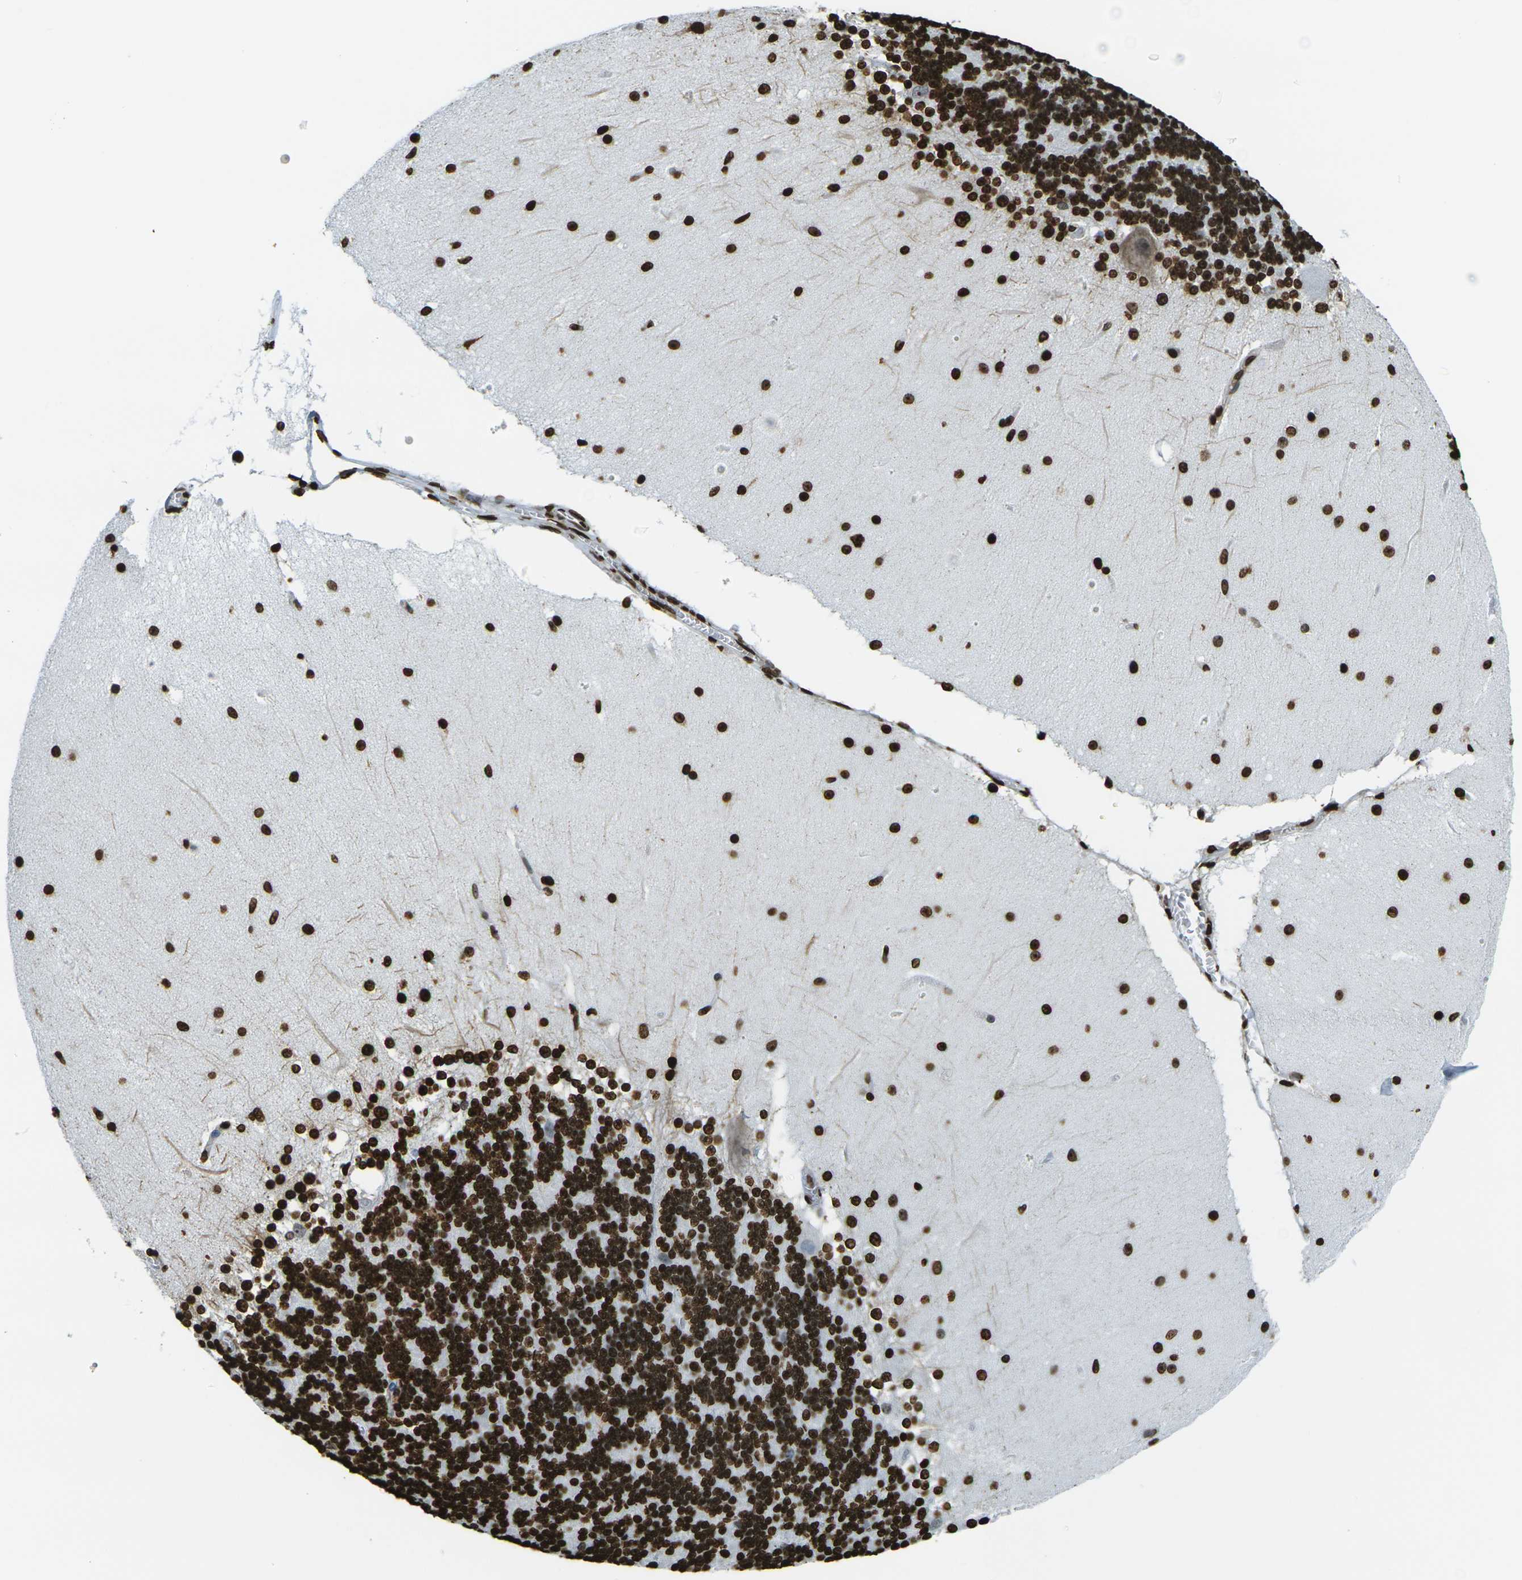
{"staining": {"intensity": "strong", "quantity": ">75%", "location": "nuclear"}, "tissue": "cerebellum", "cell_type": "Cells in granular layer", "image_type": "normal", "snomed": [{"axis": "morphology", "description": "Normal tissue, NOS"}, {"axis": "topography", "description": "Cerebellum"}], "caption": "Immunohistochemistry photomicrograph of benign cerebellum: human cerebellum stained using immunohistochemistry reveals high levels of strong protein expression localized specifically in the nuclear of cells in granular layer, appearing as a nuclear brown color.", "gene": "H1", "patient": {"sex": "female", "age": 19}}